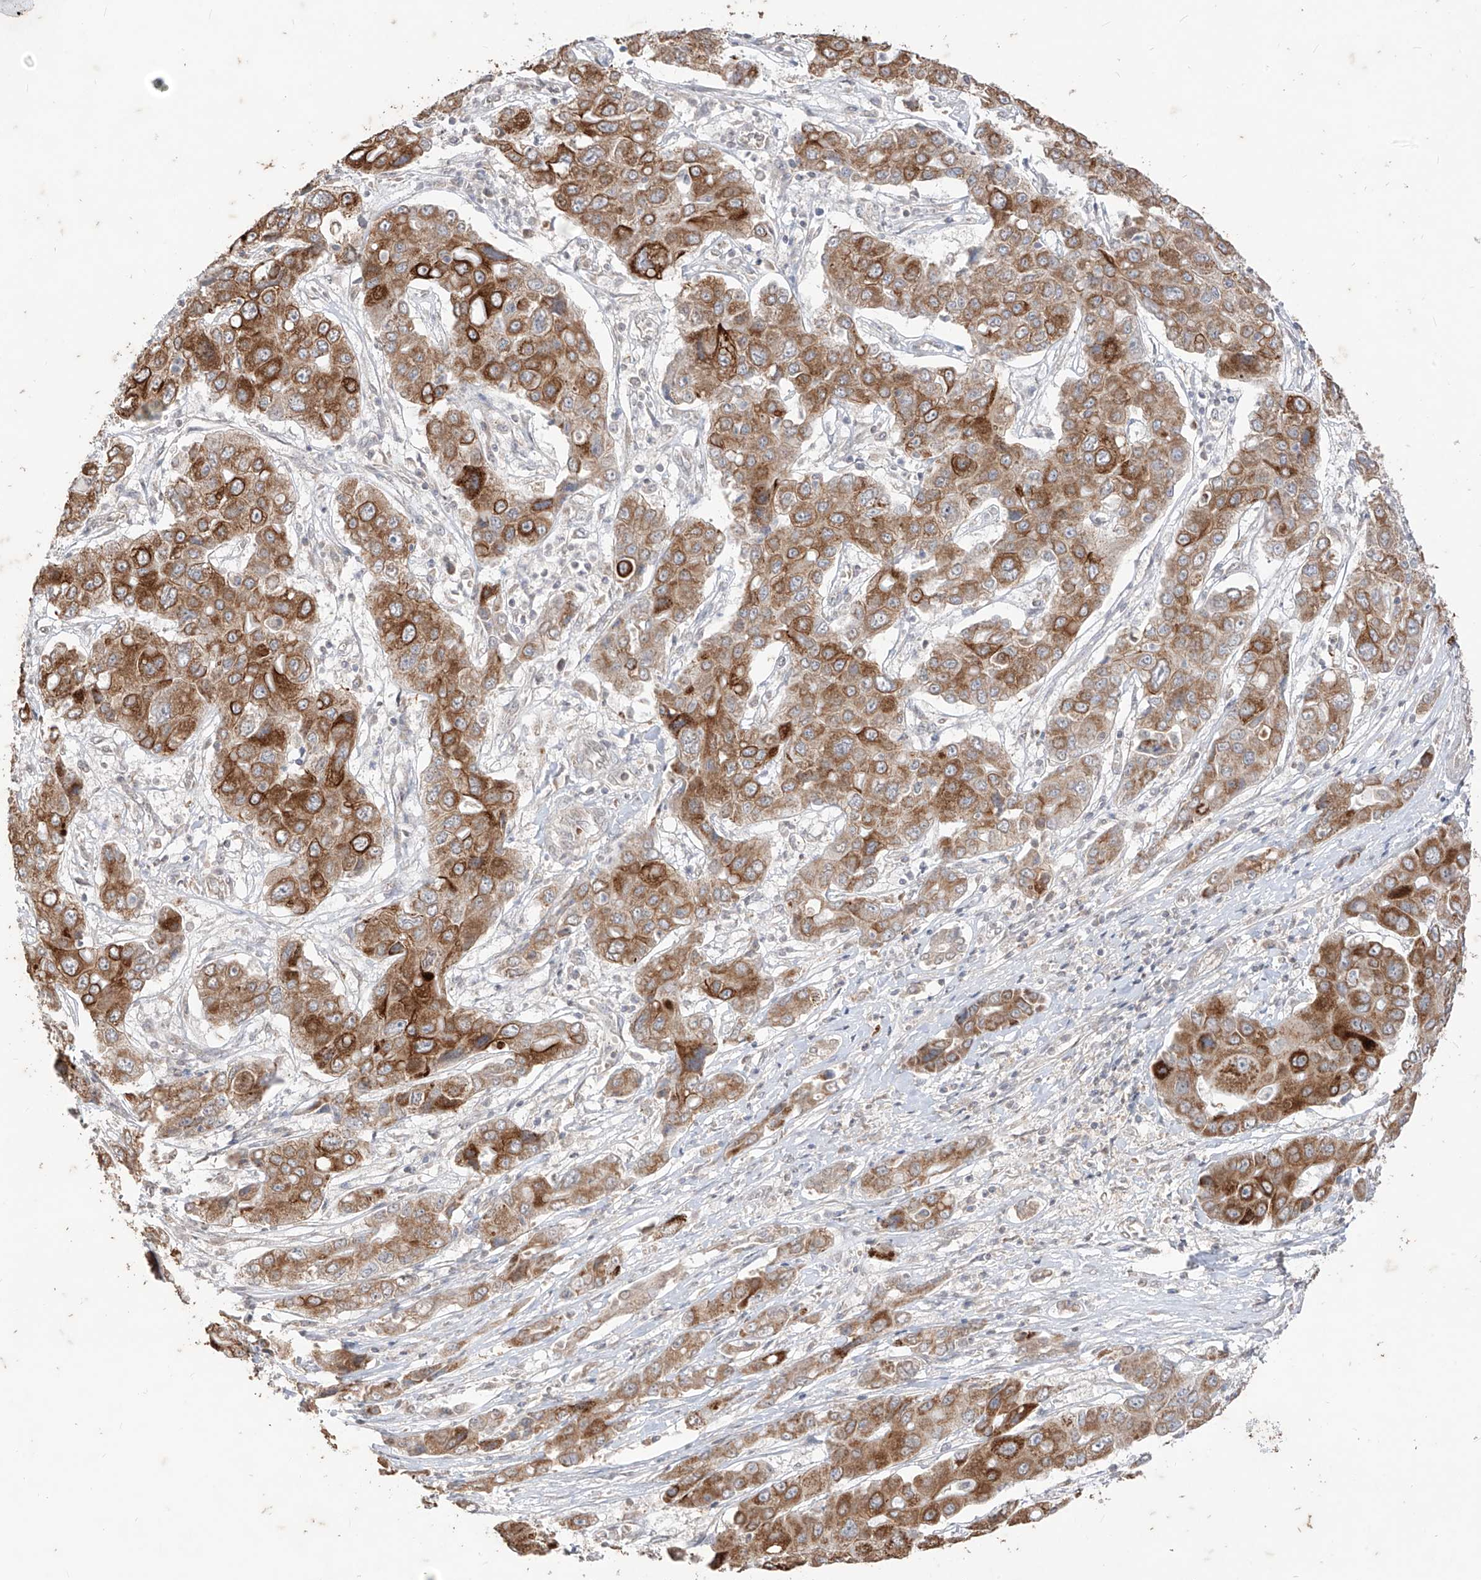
{"staining": {"intensity": "moderate", "quantity": ">75%", "location": "cytoplasmic/membranous"}, "tissue": "liver cancer", "cell_type": "Tumor cells", "image_type": "cancer", "snomed": [{"axis": "morphology", "description": "Cholangiocarcinoma"}, {"axis": "topography", "description": "Liver"}], "caption": "DAB (3,3'-diaminobenzidine) immunohistochemical staining of liver cancer (cholangiocarcinoma) exhibits moderate cytoplasmic/membranous protein positivity in about >75% of tumor cells.", "gene": "MTUS2", "patient": {"sex": "male", "age": 67}}